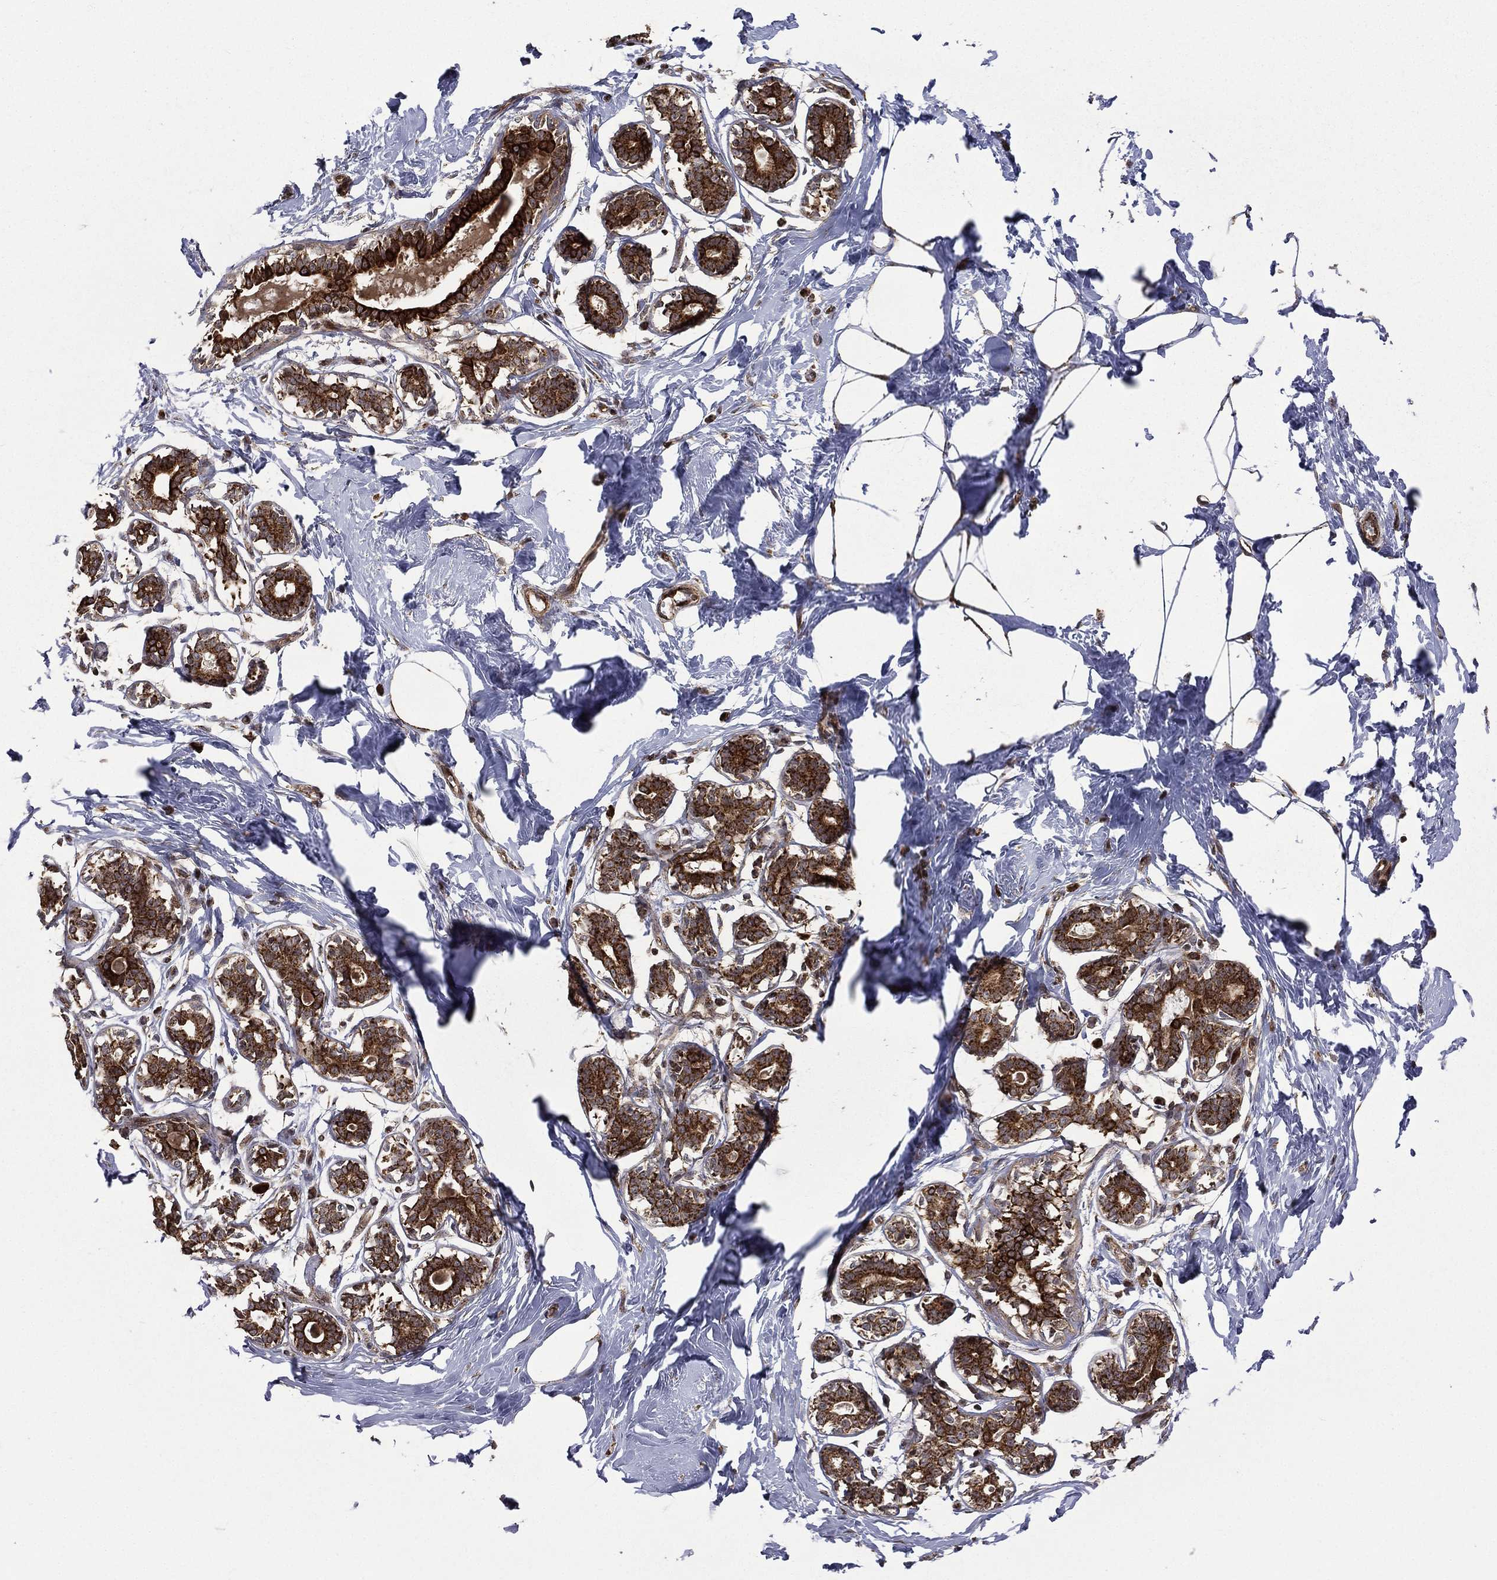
{"staining": {"intensity": "strong", "quantity": ">75%", "location": "cytoplasmic/membranous"}, "tissue": "breast", "cell_type": "Glandular cells", "image_type": "normal", "snomed": [{"axis": "morphology", "description": "Normal tissue, NOS"}, {"axis": "morphology", "description": "Lobular carcinoma, in situ"}, {"axis": "topography", "description": "Breast"}], "caption": "High-power microscopy captured an IHC image of benign breast, revealing strong cytoplasmic/membranous staining in approximately >75% of glandular cells. Immunohistochemistry stains the protein in brown and the nuclei are stained blue.", "gene": "GIMAP6", "patient": {"sex": "female", "age": 35}}